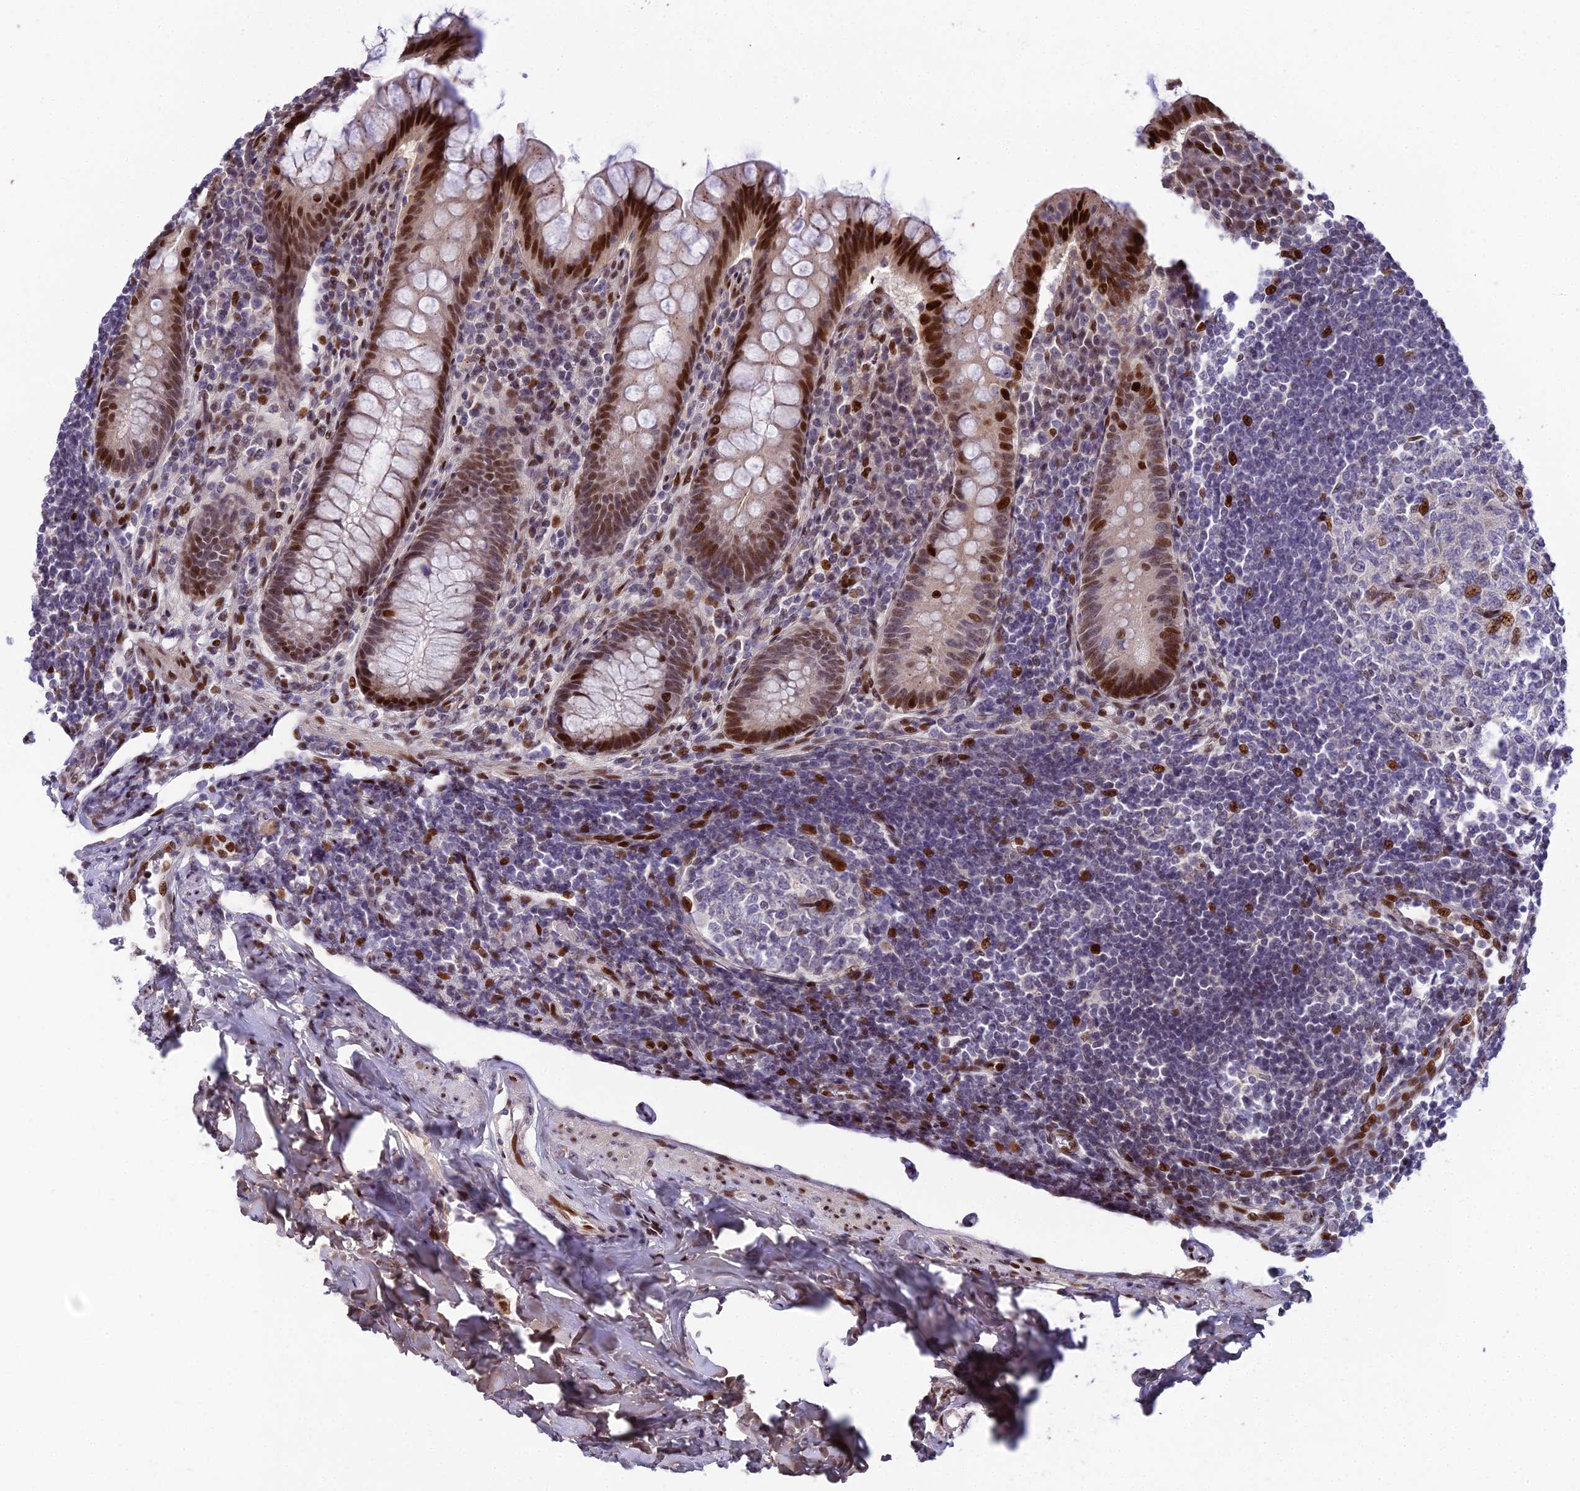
{"staining": {"intensity": "strong", "quantity": ">75%", "location": "cytoplasmic/membranous,nuclear"}, "tissue": "appendix", "cell_type": "Glandular cells", "image_type": "normal", "snomed": [{"axis": "morphology", "description": "Normal tissue, NOS"}, {"axis": "topography", "description": "Appendix"}], "caption": "The histopathology image exhibits a brown stain indicating the presence of a protein in the cytoplasmic/membranous,nuclear of glandular cells in appendix.", "gene": "ZNF707", "patient": {"sex": "female", "age": 33}}